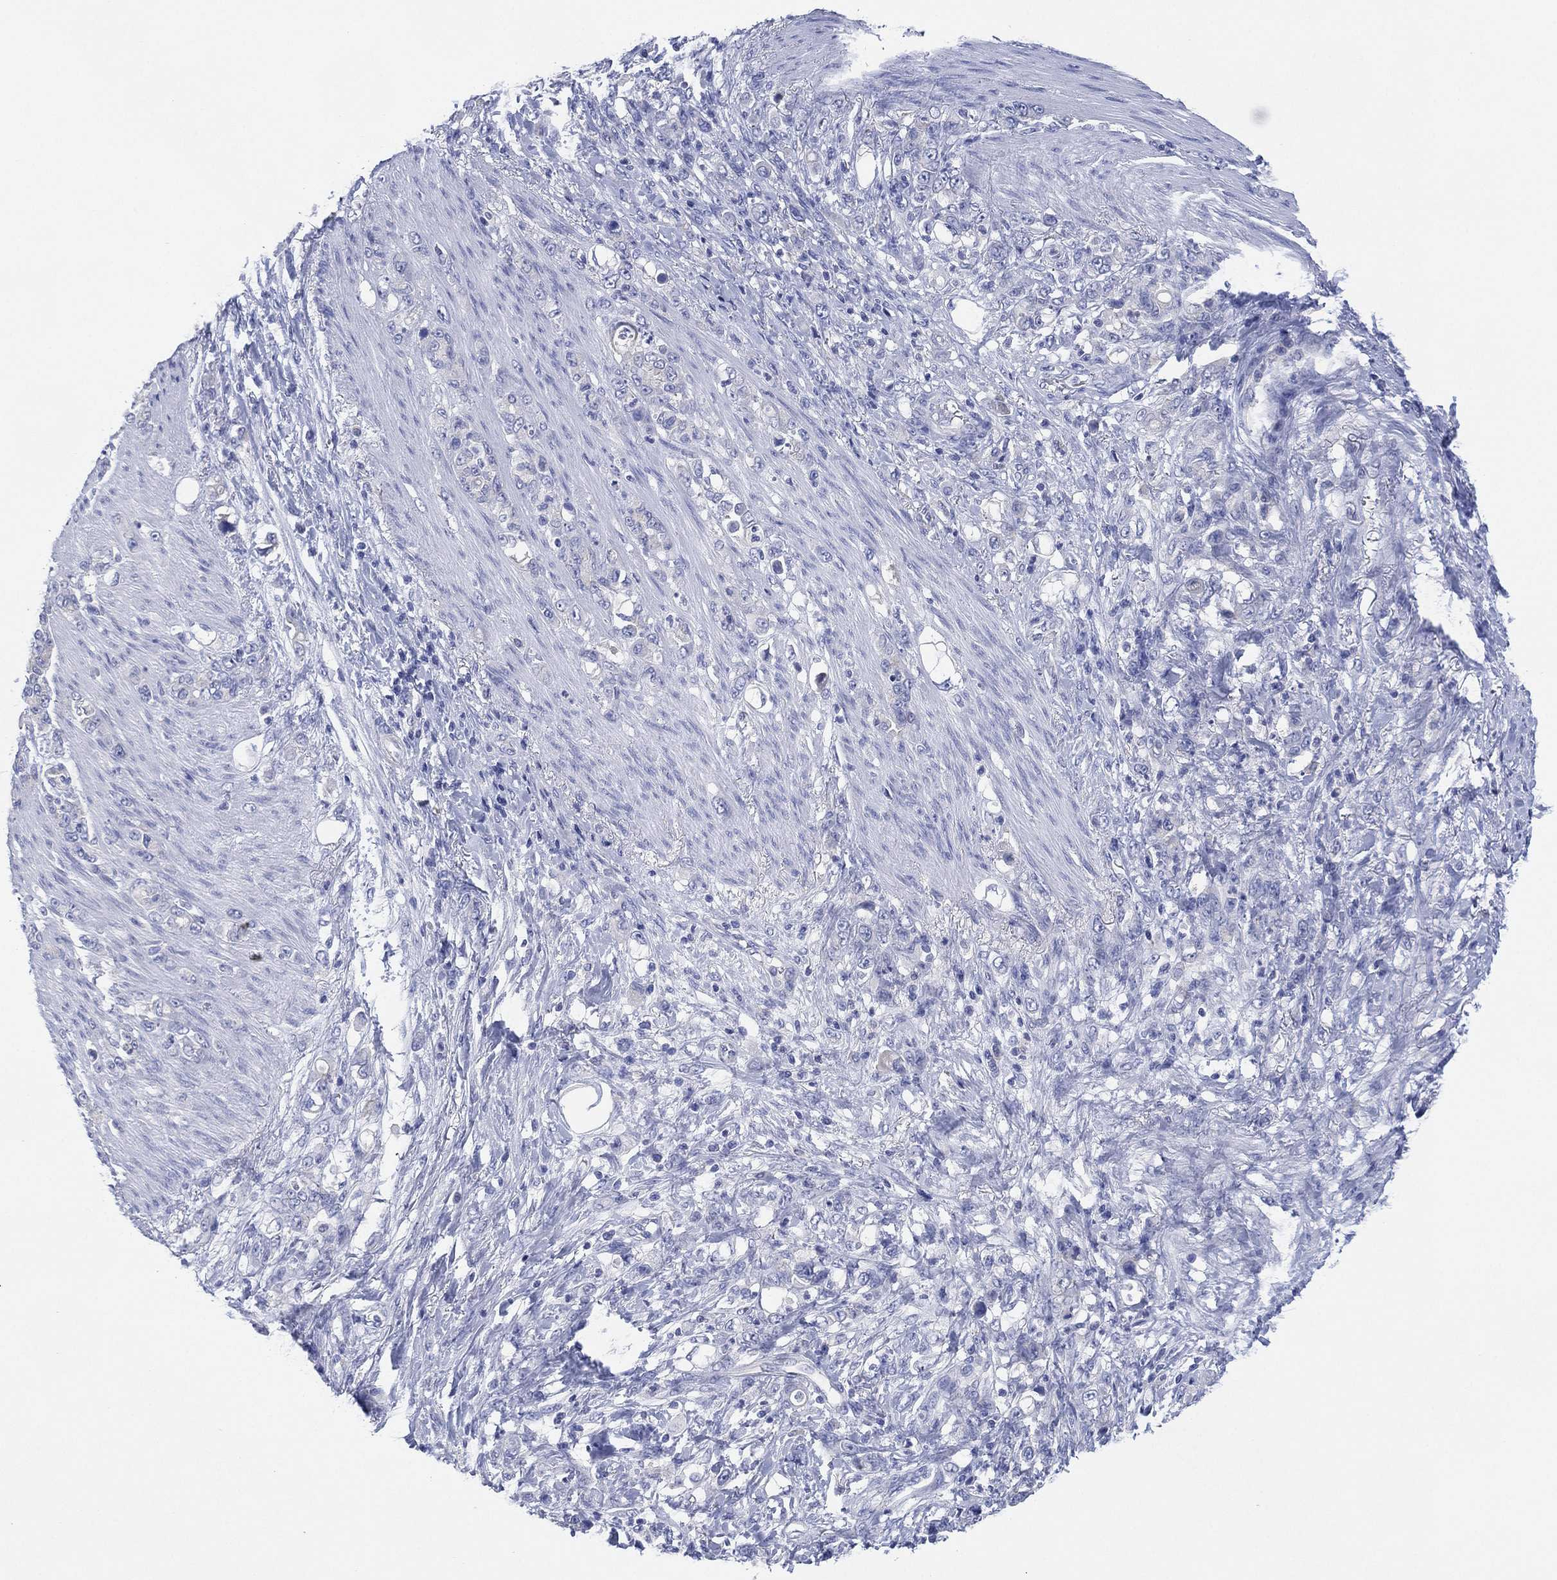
{"staining": {"intensity": "negative", "quantity": "none", "location": "none"}, "tissue": "stomach cancer", "cell_type": "Tumor cells", "image_type": "cancer", "snomed": [{"axis": "morphology", "description": "Adenocarcinoma, NOS"}, {"axis": "topography", "description": "Stomach"}], "caption": "Tumor cells are negative for brown protein staining in adenocarcinoma (stomach).", "gene": "CHRNA3", "patient": {"sex": "female", "age": 79}}